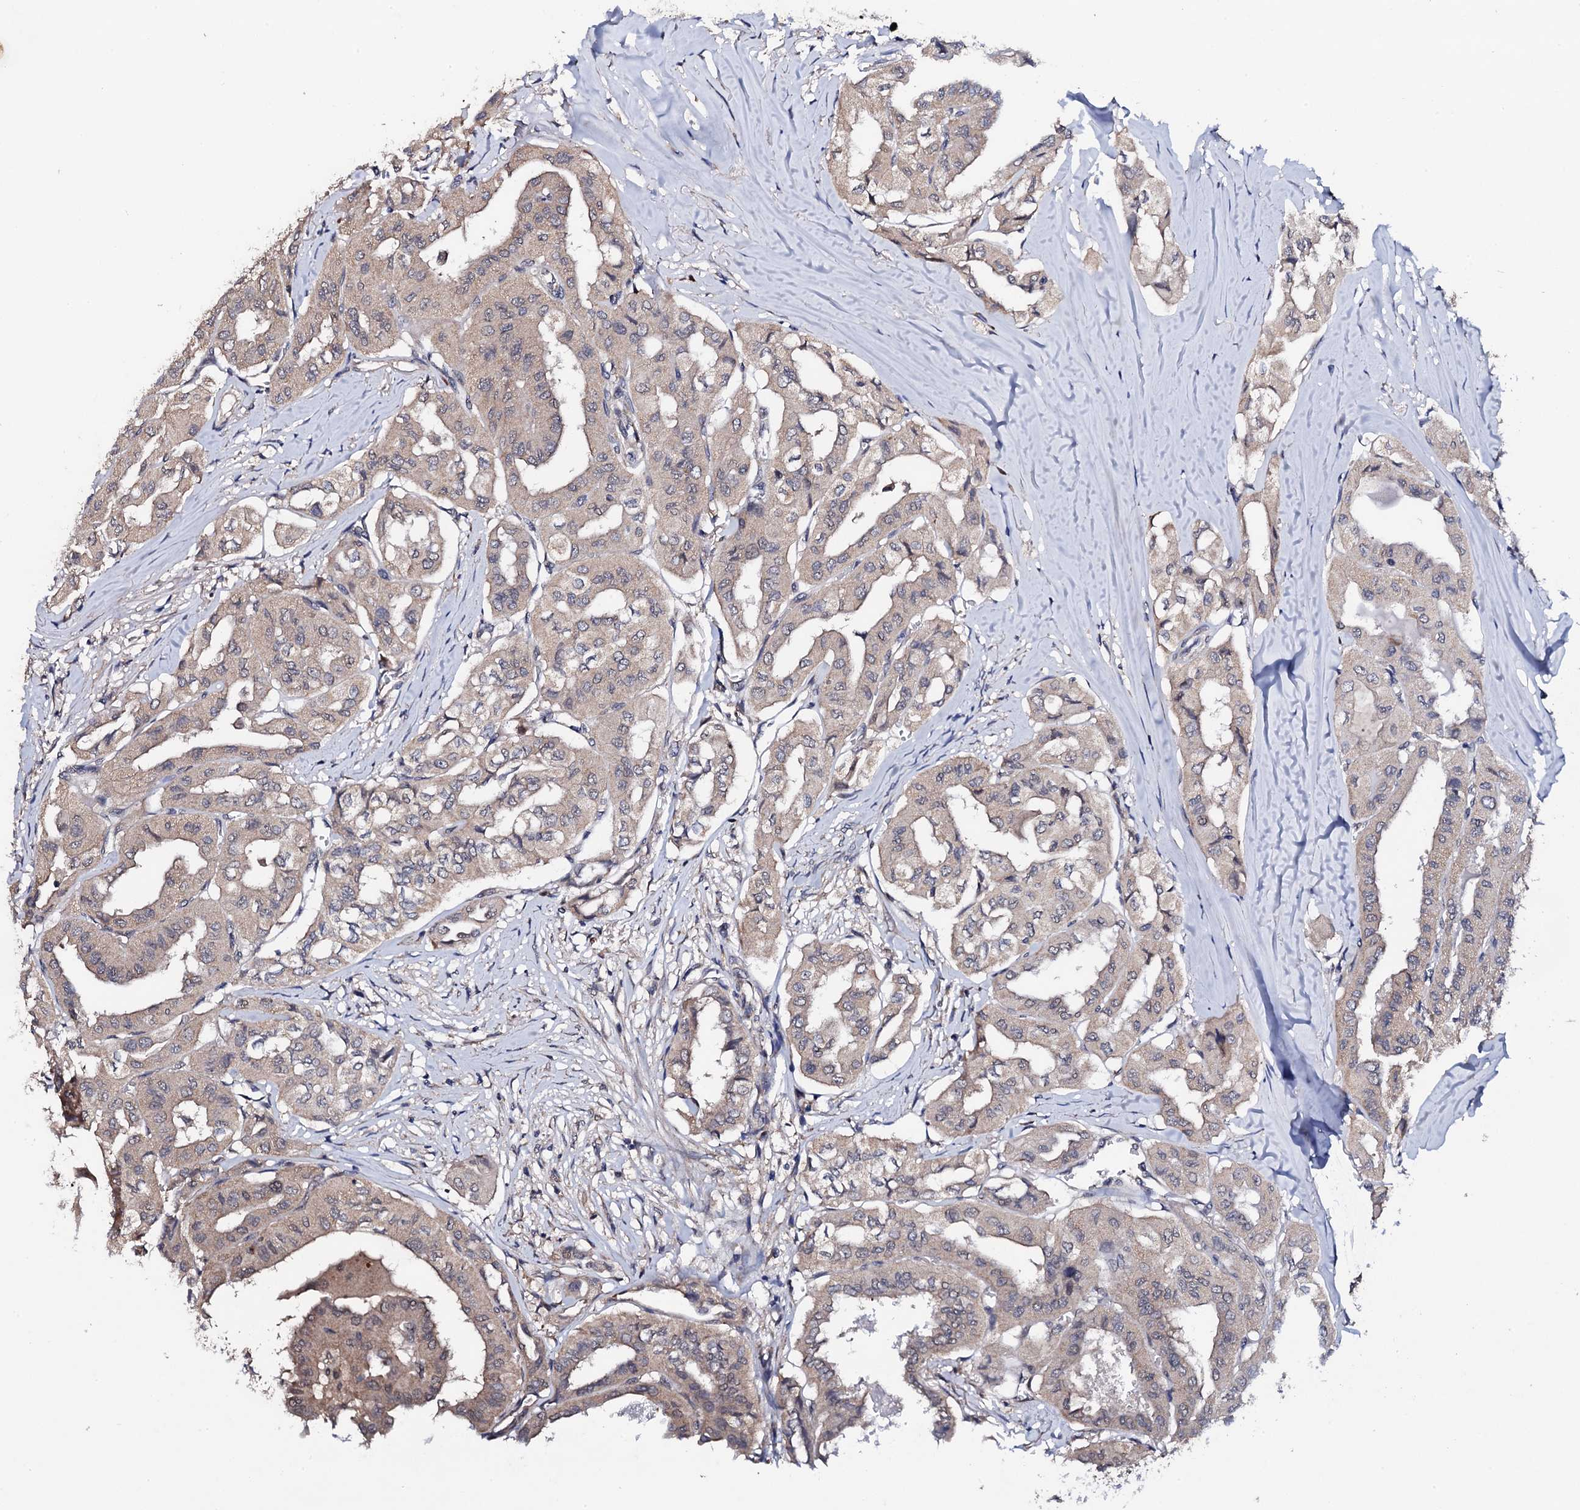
{"staining": {"intensity": "weak", "quantity": ">75%", "location": "cytoplasmic/membranous,nuclear"}, "tissue": "thyroid cancer", "cell_type": "Tumor cells", "image_type": "cancer", "snomed": [{"axis": "morphology", "description": "Papillary adenocarcinoma, NOS"}, {"axis": "topography", "description": "Thyroid gland"}], "caption": "This micrograph demonstrates immunohistochemistry staining of papillary adenocarcinoma (thyroid), with low weak cytoplasmic/membranous and nuclear positivity in about >75% of tumor cells.", "gene": "IP6K1", "patient": {"sex": "female", "age": 59}}